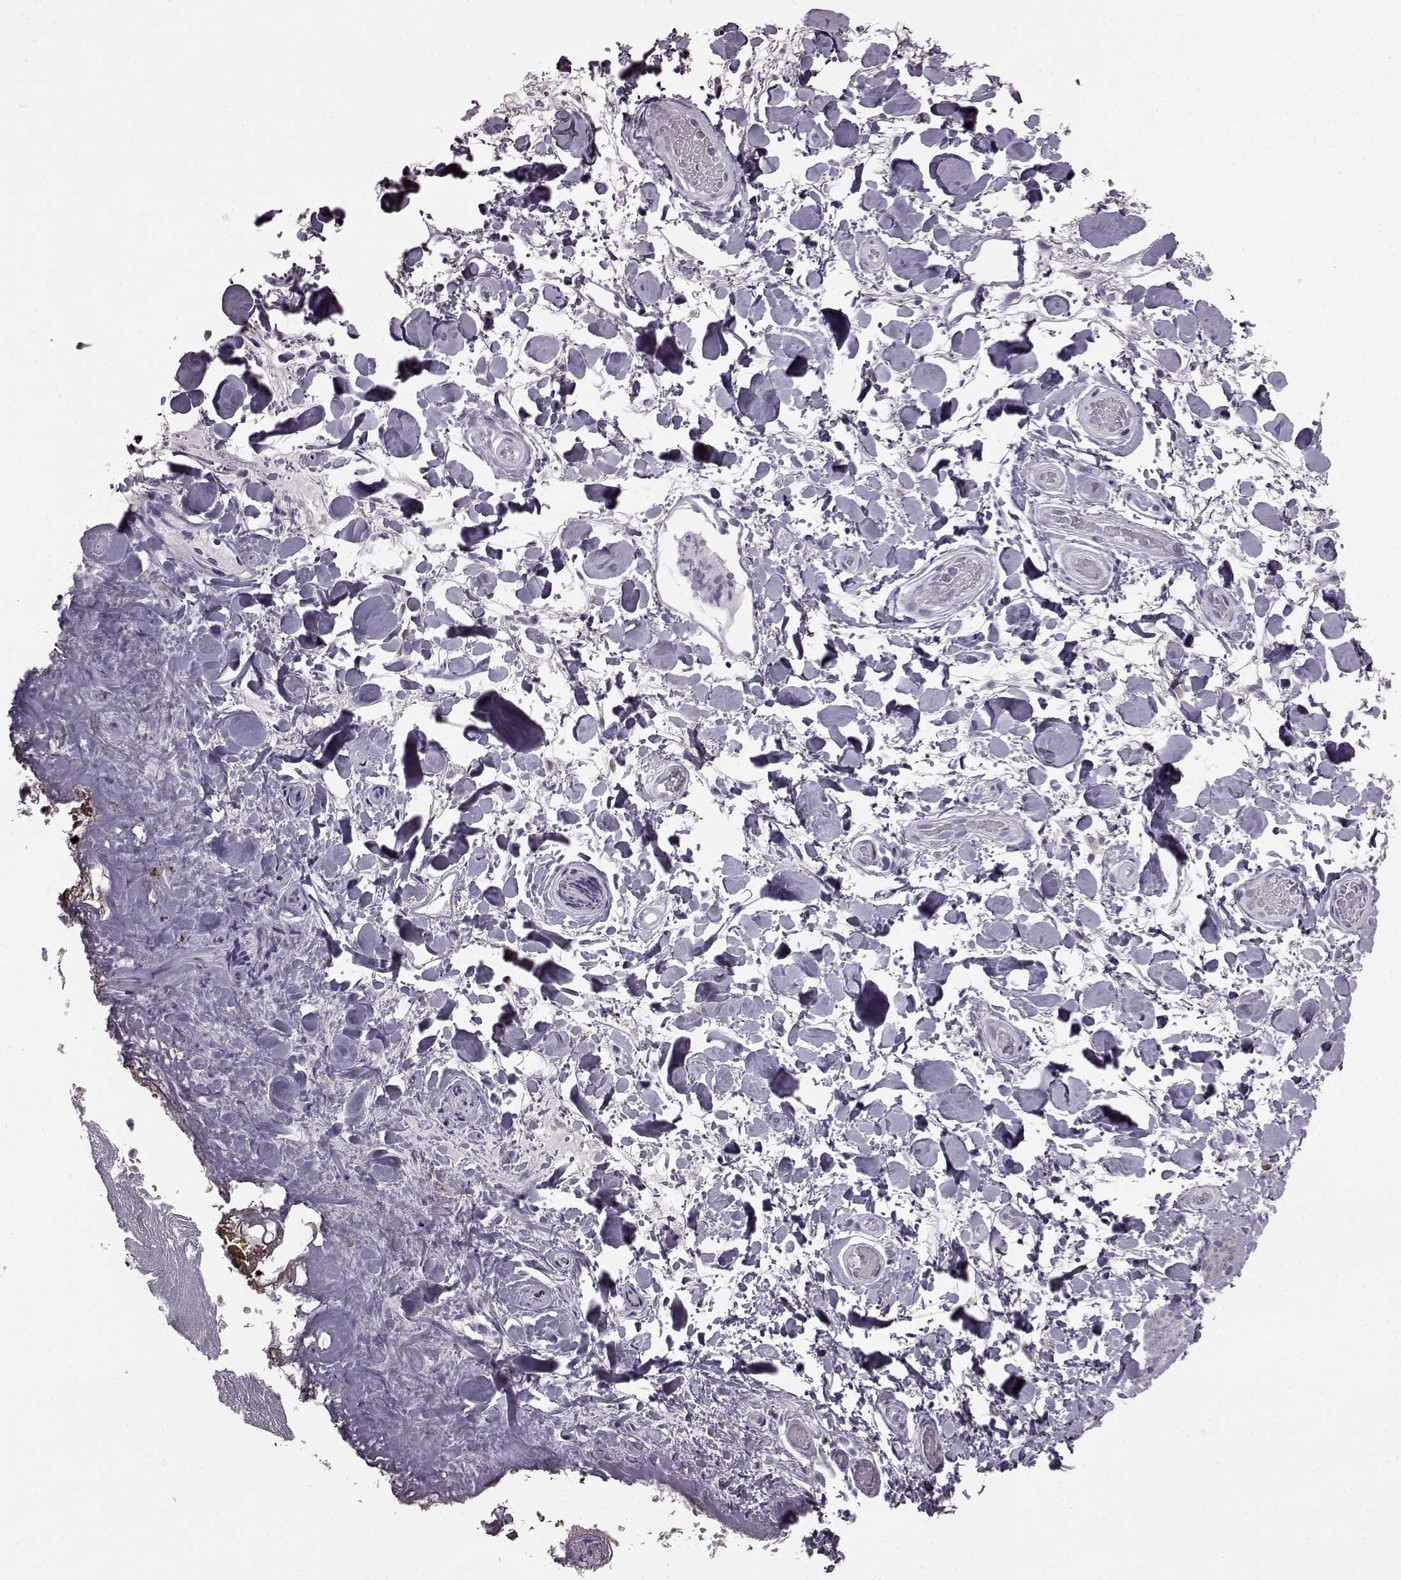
{"staining": {"intensity": "negative", "quantity": "none", "location": "none"}, "tissue": "skin", "cell_type": "Epidermal cells", "image_type": "normal", "snomed": [{"axis": "morphology", "description": "Normal tissue, NOS"}, {"axis": "topography", "description": "Anal"}], "caption": "This is an immunohistochemistry photomicrograph of unremarkable human skin. There is no expression in epidermal cells.", "gene": "JSRP1", "patient": {"sex": "male", "age": 53}}